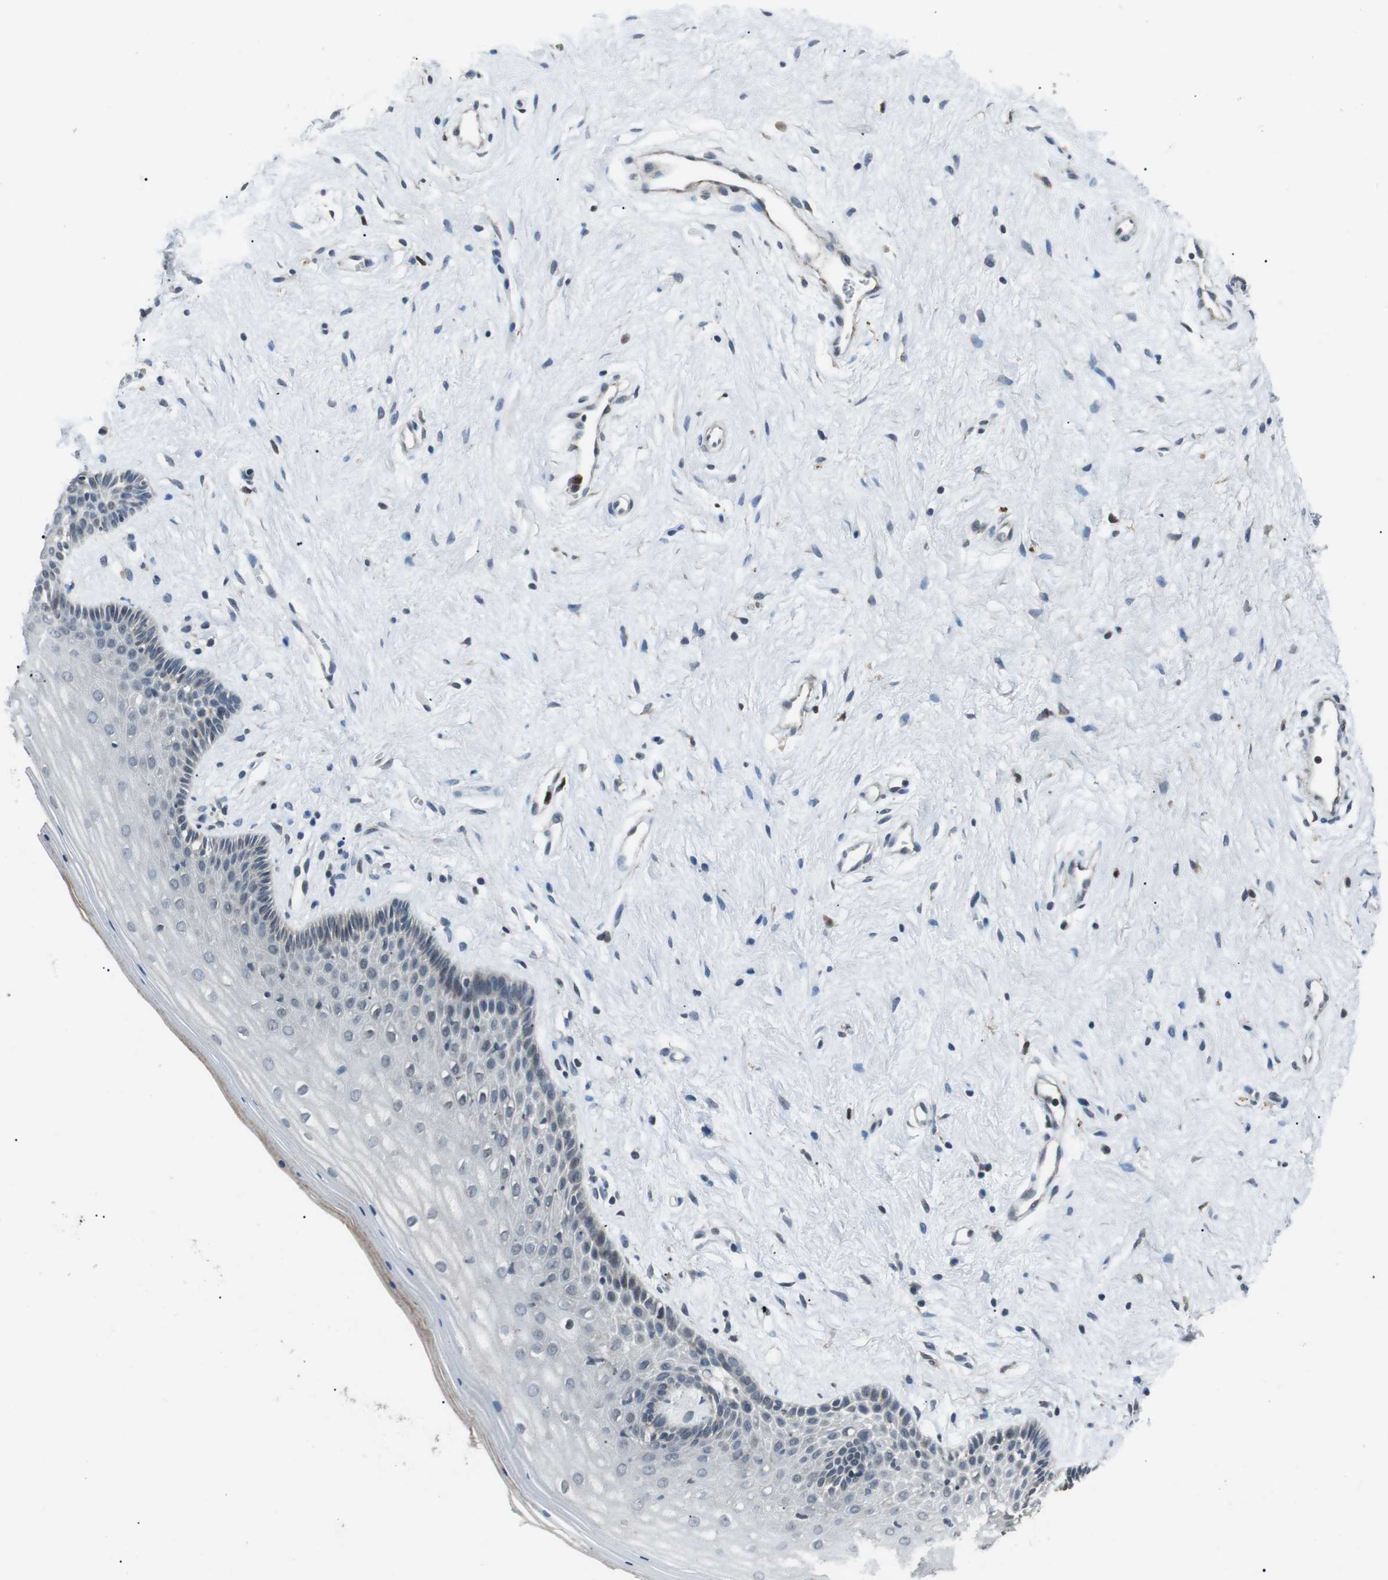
{"staining": {"intensity": "negative", "quantity": "none", "location": "none"}, "tissue": "vagina", "cell_type": "Squamous epithelial cells", "image_type": "normal", "snomed": [{"axis": "morphology", "description": "Normal tissue, NOS"}, {"axis": "topography", "description": "Vagina"}], "caption": "Protein analysis of benign vagina exhibits no significant expression in squamous epithelial cells.", "gene": "NEK7", "patient": {"sex": "female", "age": 44}}